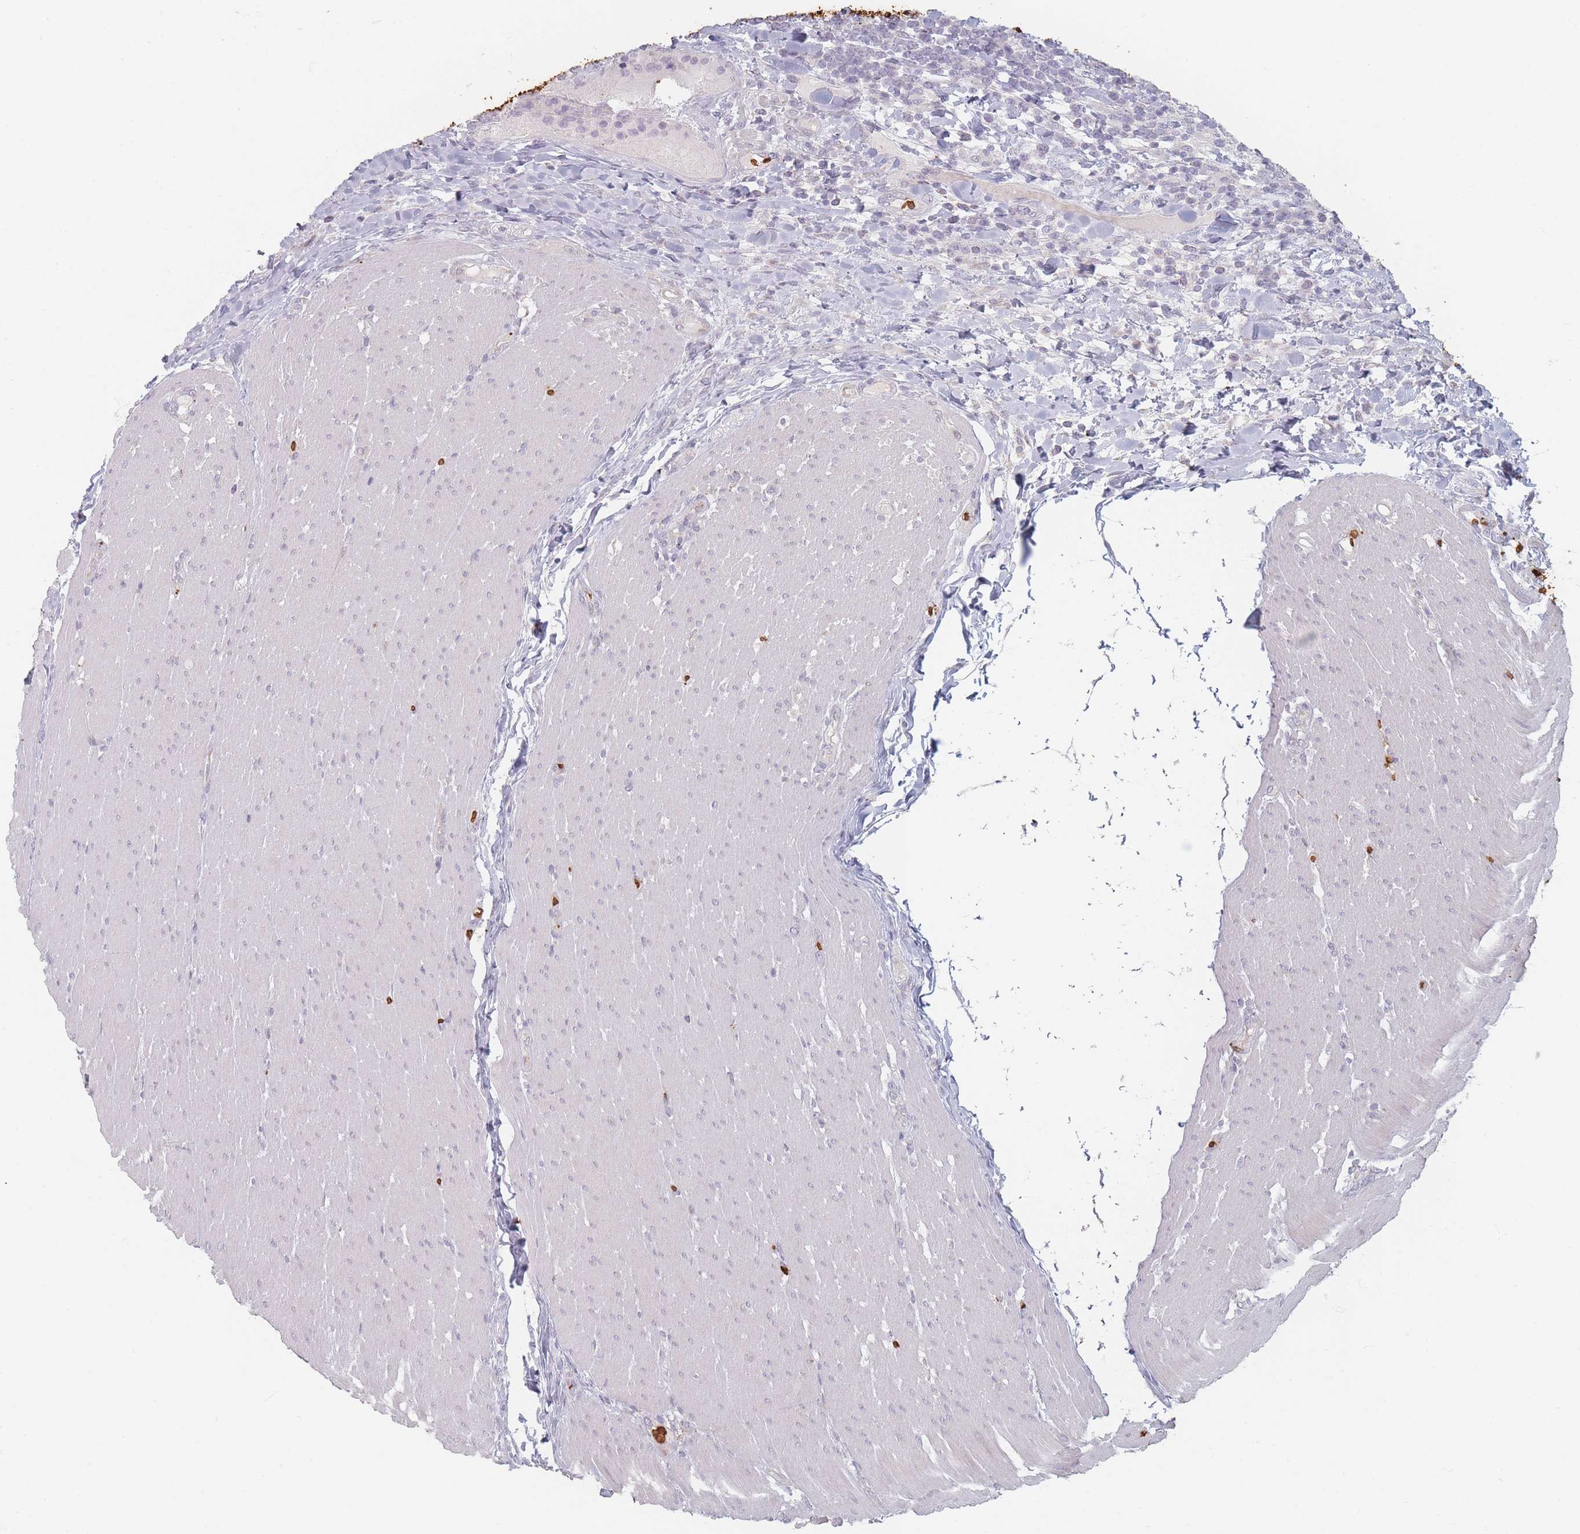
{"staining": {"intensity": "negative", "quantity": "none", "location": "none"}, "tissue": "lymphoma", "cell_type": "Tumor cells", "image_type": "cancer", "snomed": [{"axis": "morphology", "description": "Malignant lymphoma, non-Hodgkin's type, High grade"}, {"axis": "topography", "description": "Small intestine"}], "caption": "The photomicrograph demonstrates no staining of tumor cells in lymphoma.", "gene": "SLC2A6", "patient": {"sex": "male", "age": 8}}